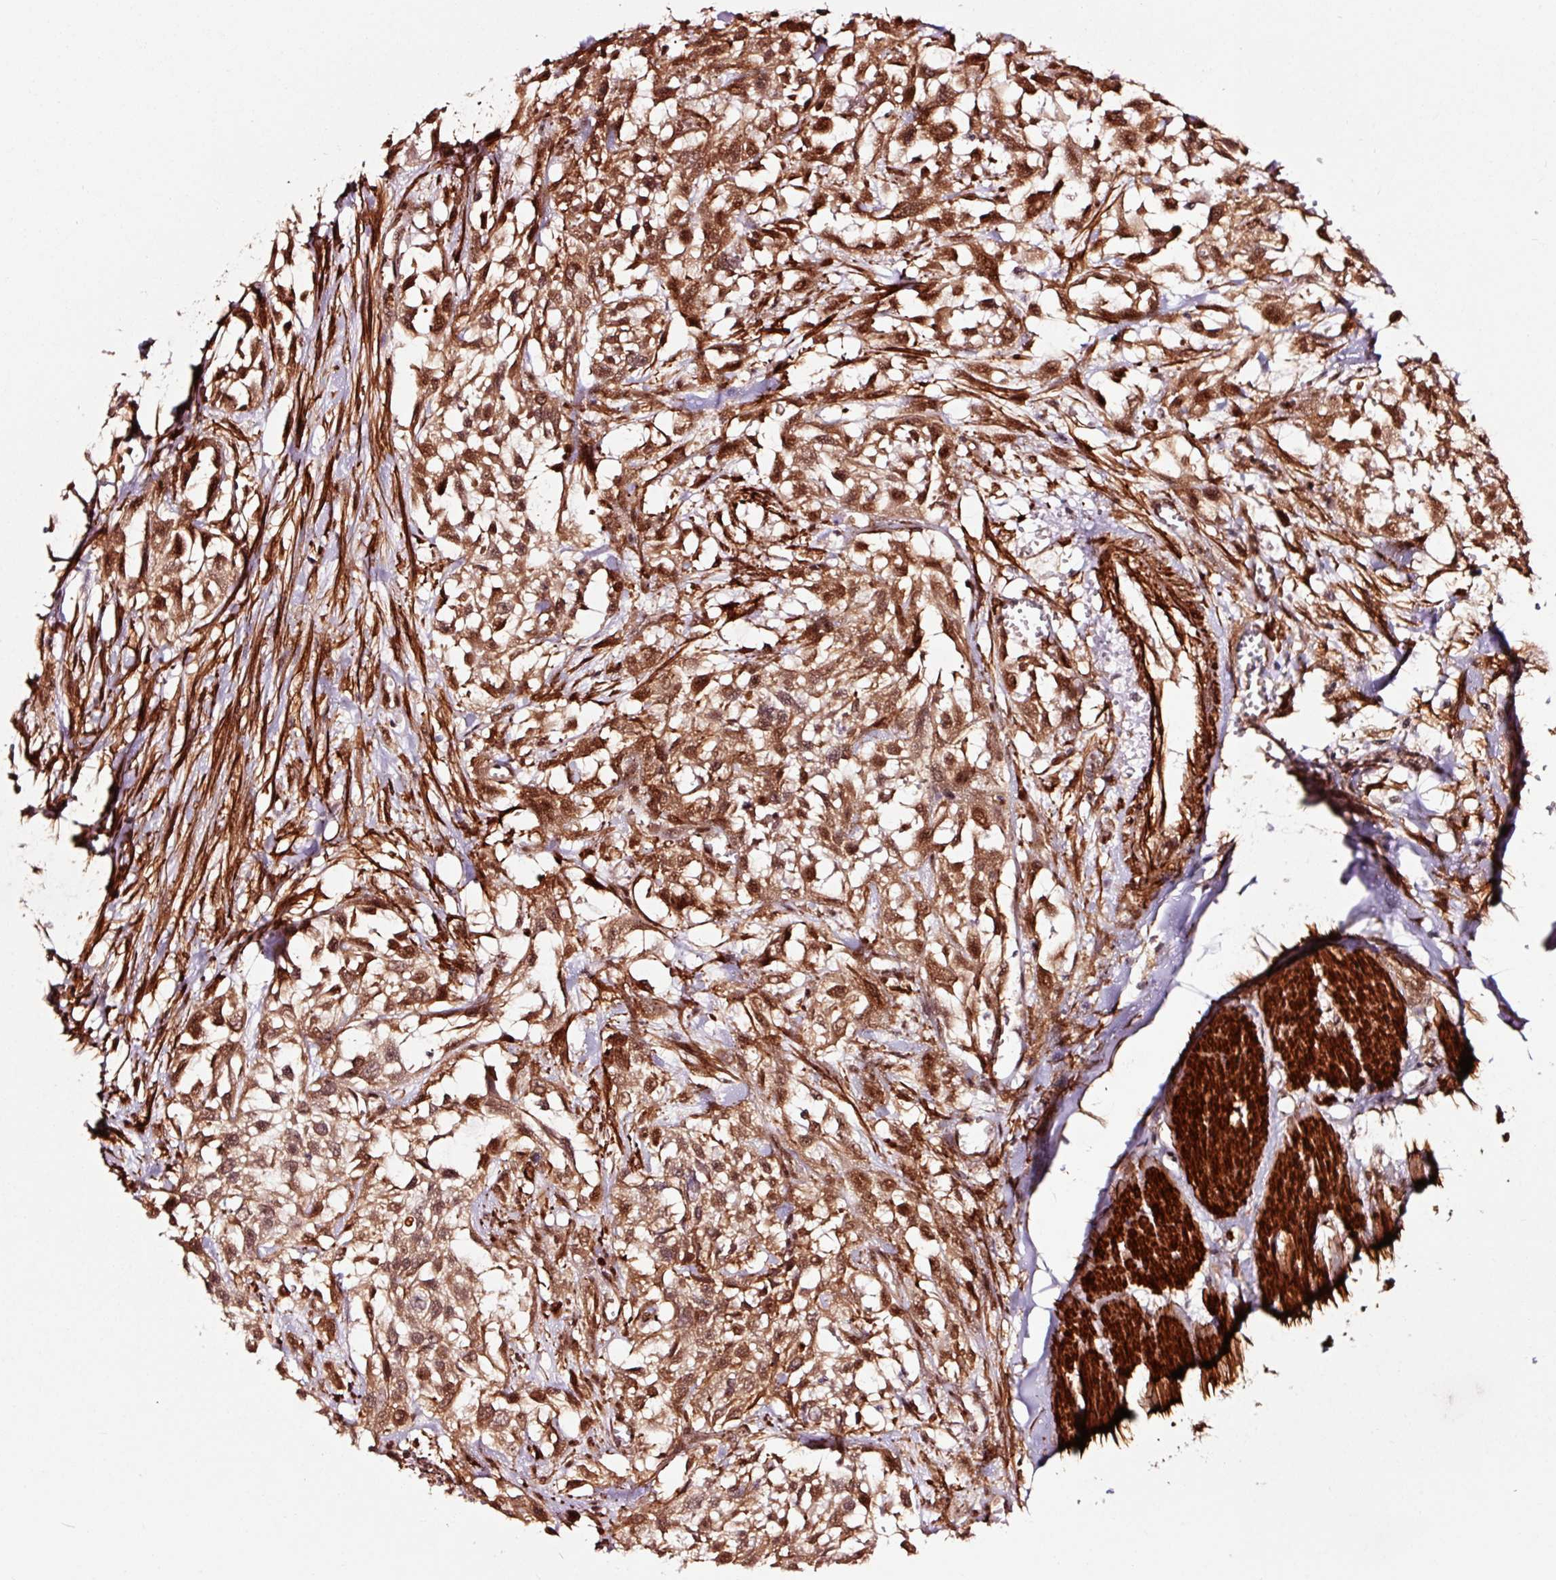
{"staining": {"intensity": "strong", "quantity": ">75%", "location": "cytoplasmic/membranous,nuclear"}, "tissue": "urothelial cancer", "cell_type": "Tumor cells", "image_type": "cancer", "snomed": [{"axis": "morphology", "description": "Urothelial carcinoma, High grade"}, {"axis": "topography", "description": "Urinary bladder"}], "caption": "Immunohistochemistry staining of urothelial cancer, which demonstrates high levels of strong cytoplasmic/membranous and nuclear expression in about >75% of tumor cells indicating strong cytoplasmic/membranous and nuclear protein expression. The staining was performed using DAB (3,3'-diaminobenzidine) (brown) for protein detection and nuclei were counterstained in hematoxylin (blue).", "gene": "TPM1", "patient": {"sex": "male", "age": 57}}